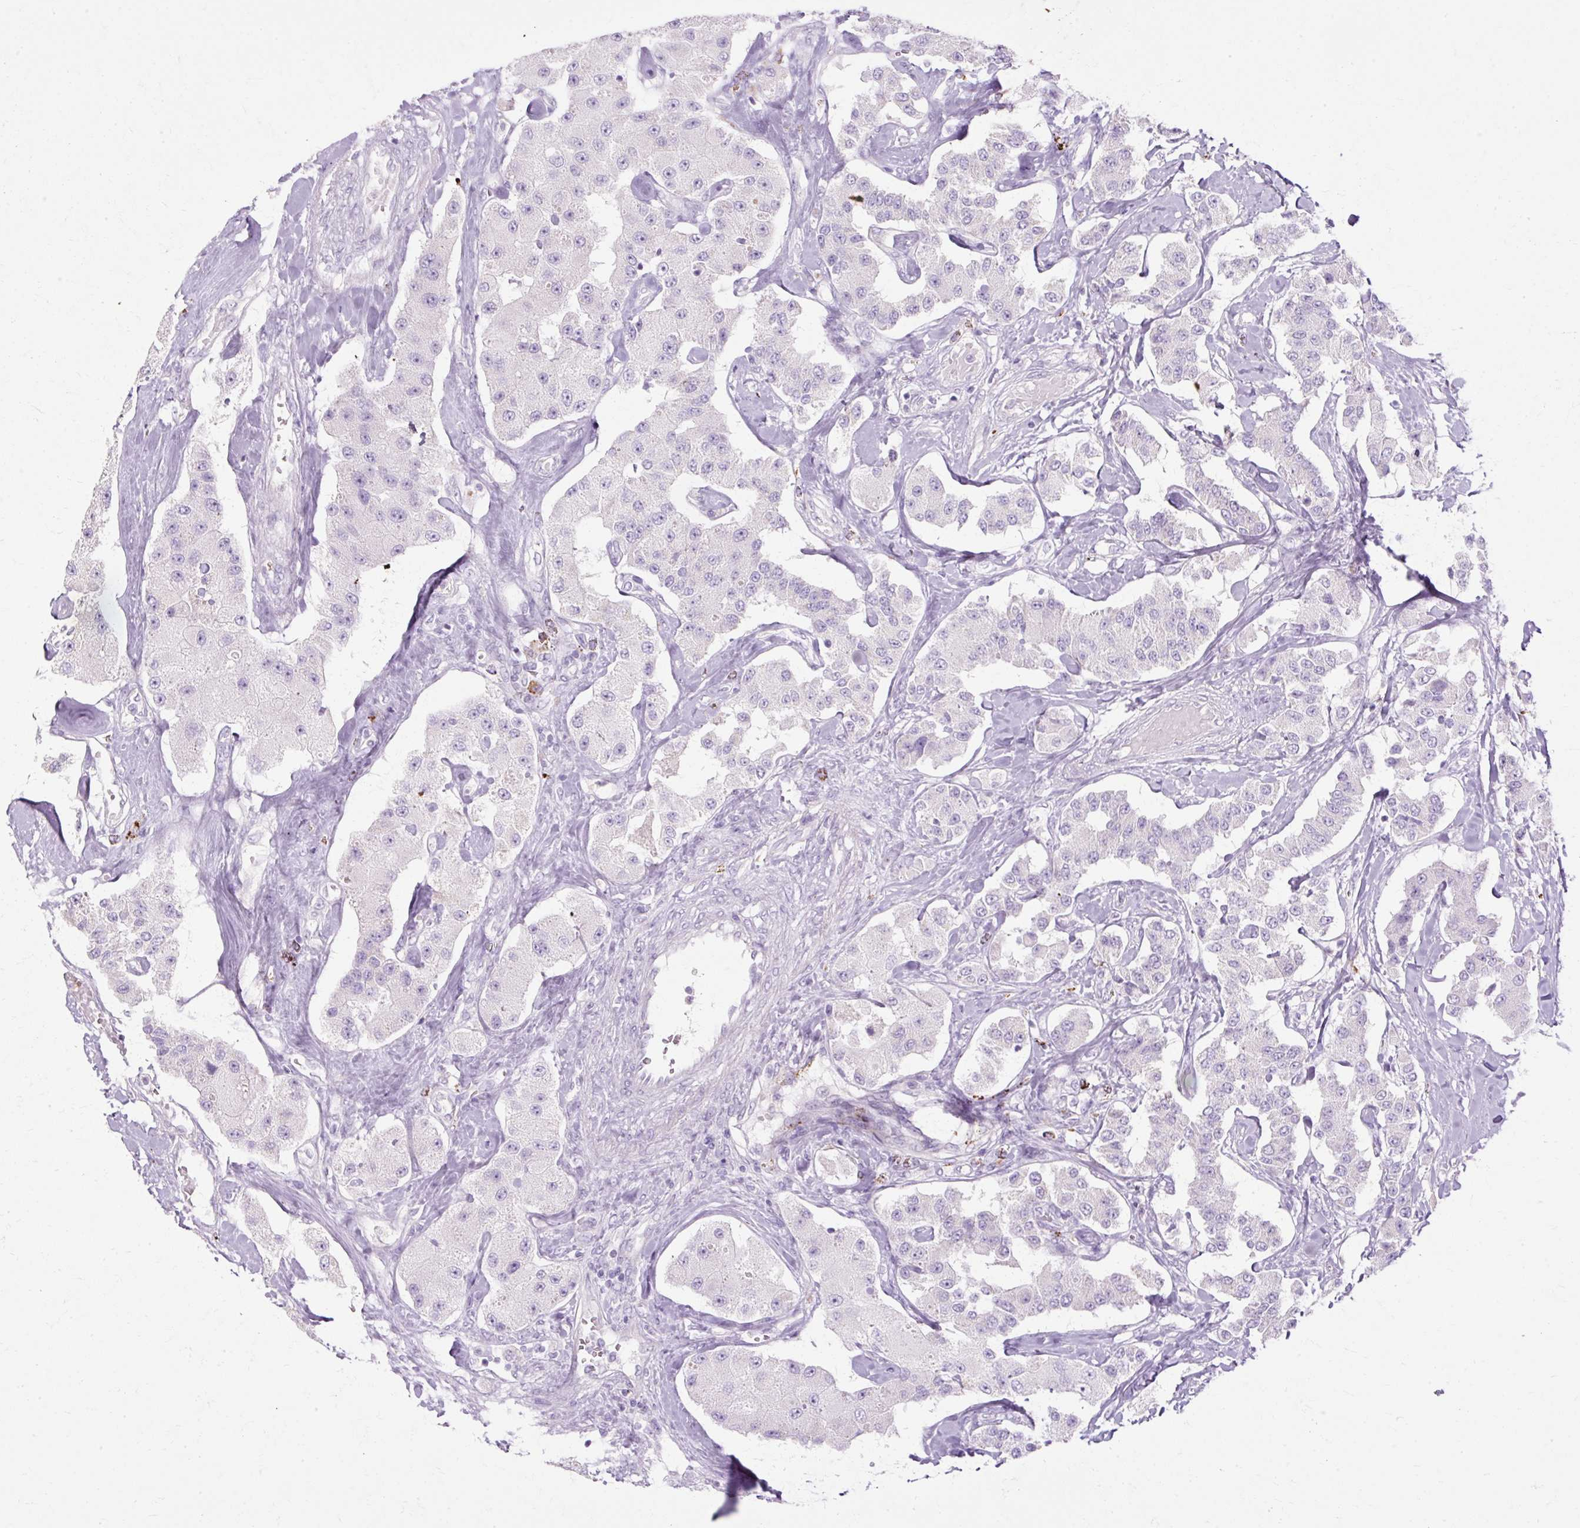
{"staining": {"intensity": "negative", "quantity": "none", "location": "none"}, "tissue": "carcinoid", "cell_type": "Tumor cells", "image_type": "cancer", "snomed": [{"axis": "morphology", "description": "Carcinoid, malignant, NOS"}, {"axis": "topography", "description": "Pancreas"}], "caption": "Carcinoid (malignant) was stained to show a protein in brown. There is no significant positivity in tumor cells.", "gene": "HSD11B1", "patient": {"sex": "male", "age": 41}}